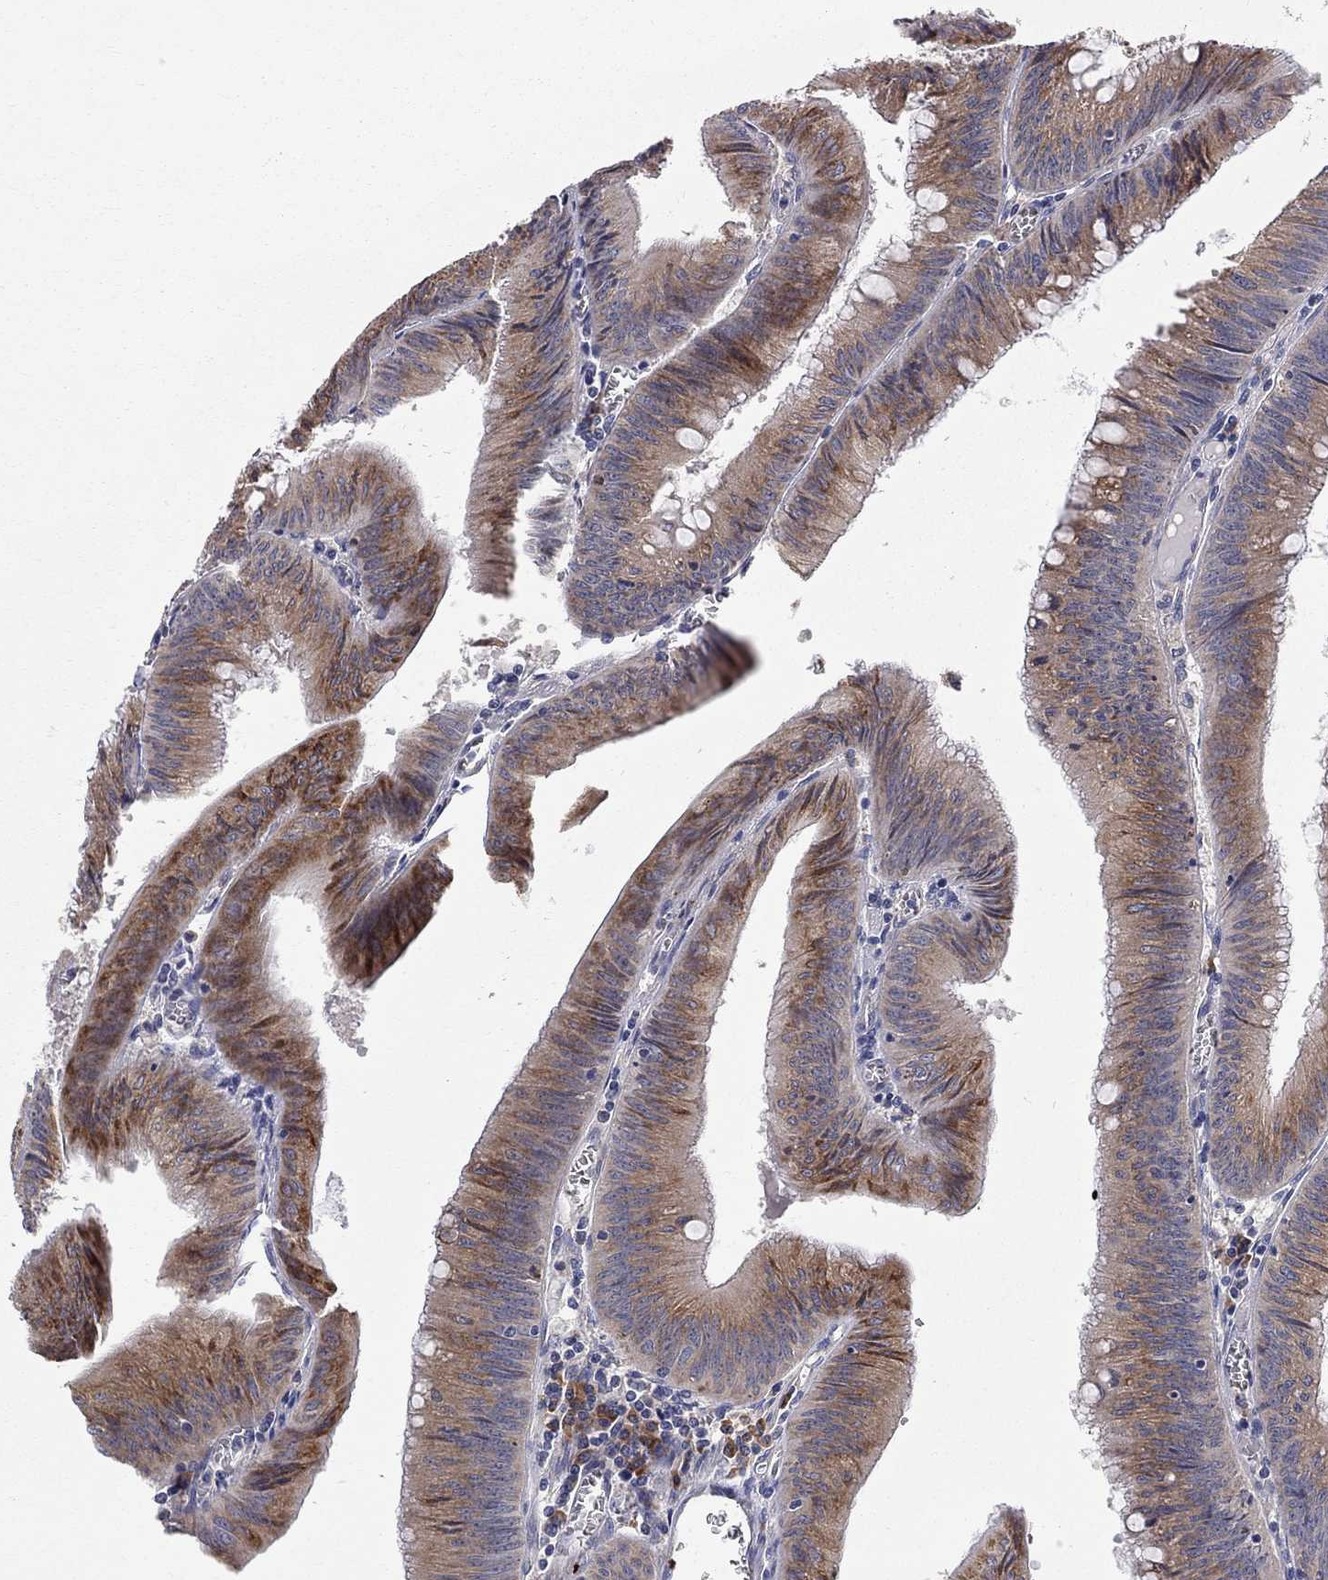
{"staining": {"intensity": "moderate", "quantity": ">75%", "location": "cytoplasmic/membranous"}, "tissue": "colorectal cancer", "cell_type": "Tumor cells", "image_type": "cancer", "snomed": [{"axis": "morphology", "description": "Adenocarcinoma, NOS"}, {"axis": "topography", "description": "Rectum"}], "caption": "Brown immunohistochemical staining in human colorectal adenocarcinoma demonstrates moderate cytoplasmic/membranous positivity in about >75% of tumor cells.", "gene": "CASTOR1", "patient": {"sex": "female", "age": 72}}